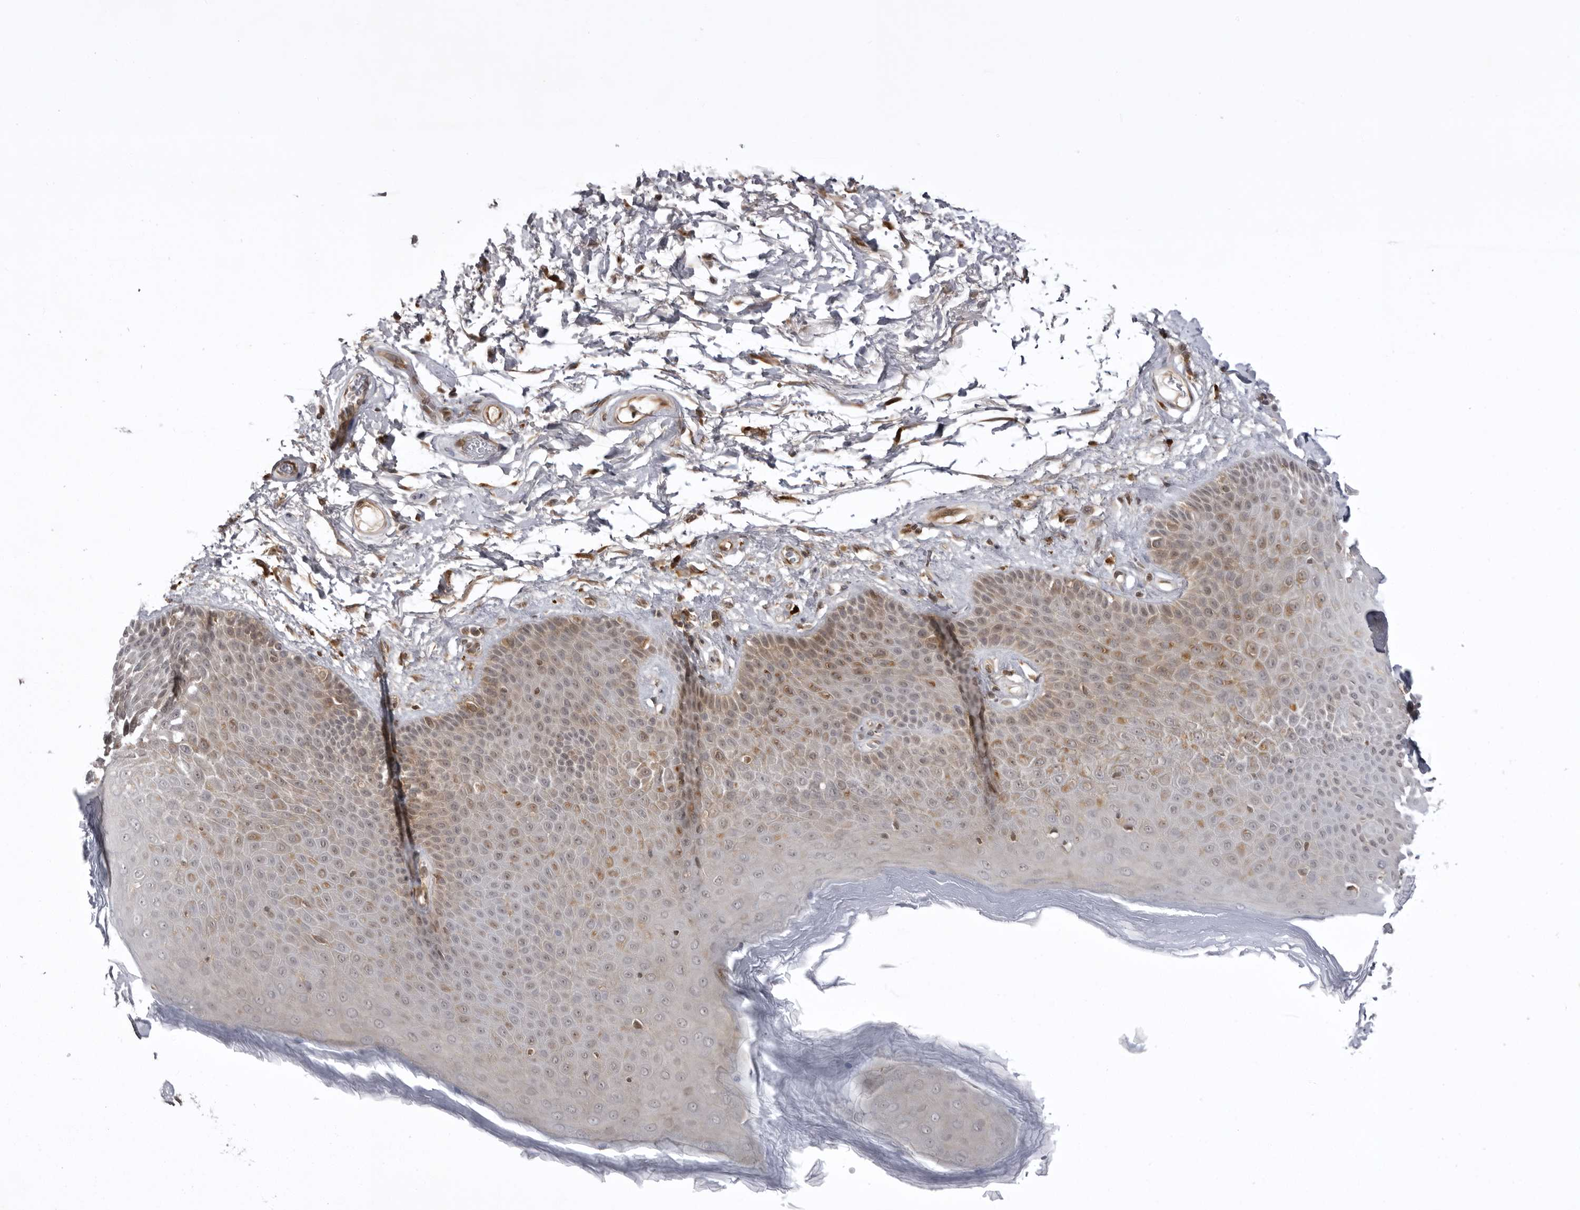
{"staining": {"intensity": "weak", "quantity": "25%-75%", "location": "cytoplasmic/membranous,nuclear"}, "tissue": "skin", "cell_type": "Epidermal cells", "image_type": "normal", "snomed": [{"axis": "morphology", "description": "Normal tissue, NOS"}, {"axis": "topography", "description": "Anal"}], "caption": "A brown stain shows weak cytoplasmic/membranous,nuclear positivity of a protein in epidermal cells of normal human skin. The protein is shown in brown color, while the nuclei are stained blue.", "gene": "USP43", "patient": {"sex": "male", "age": 74}}